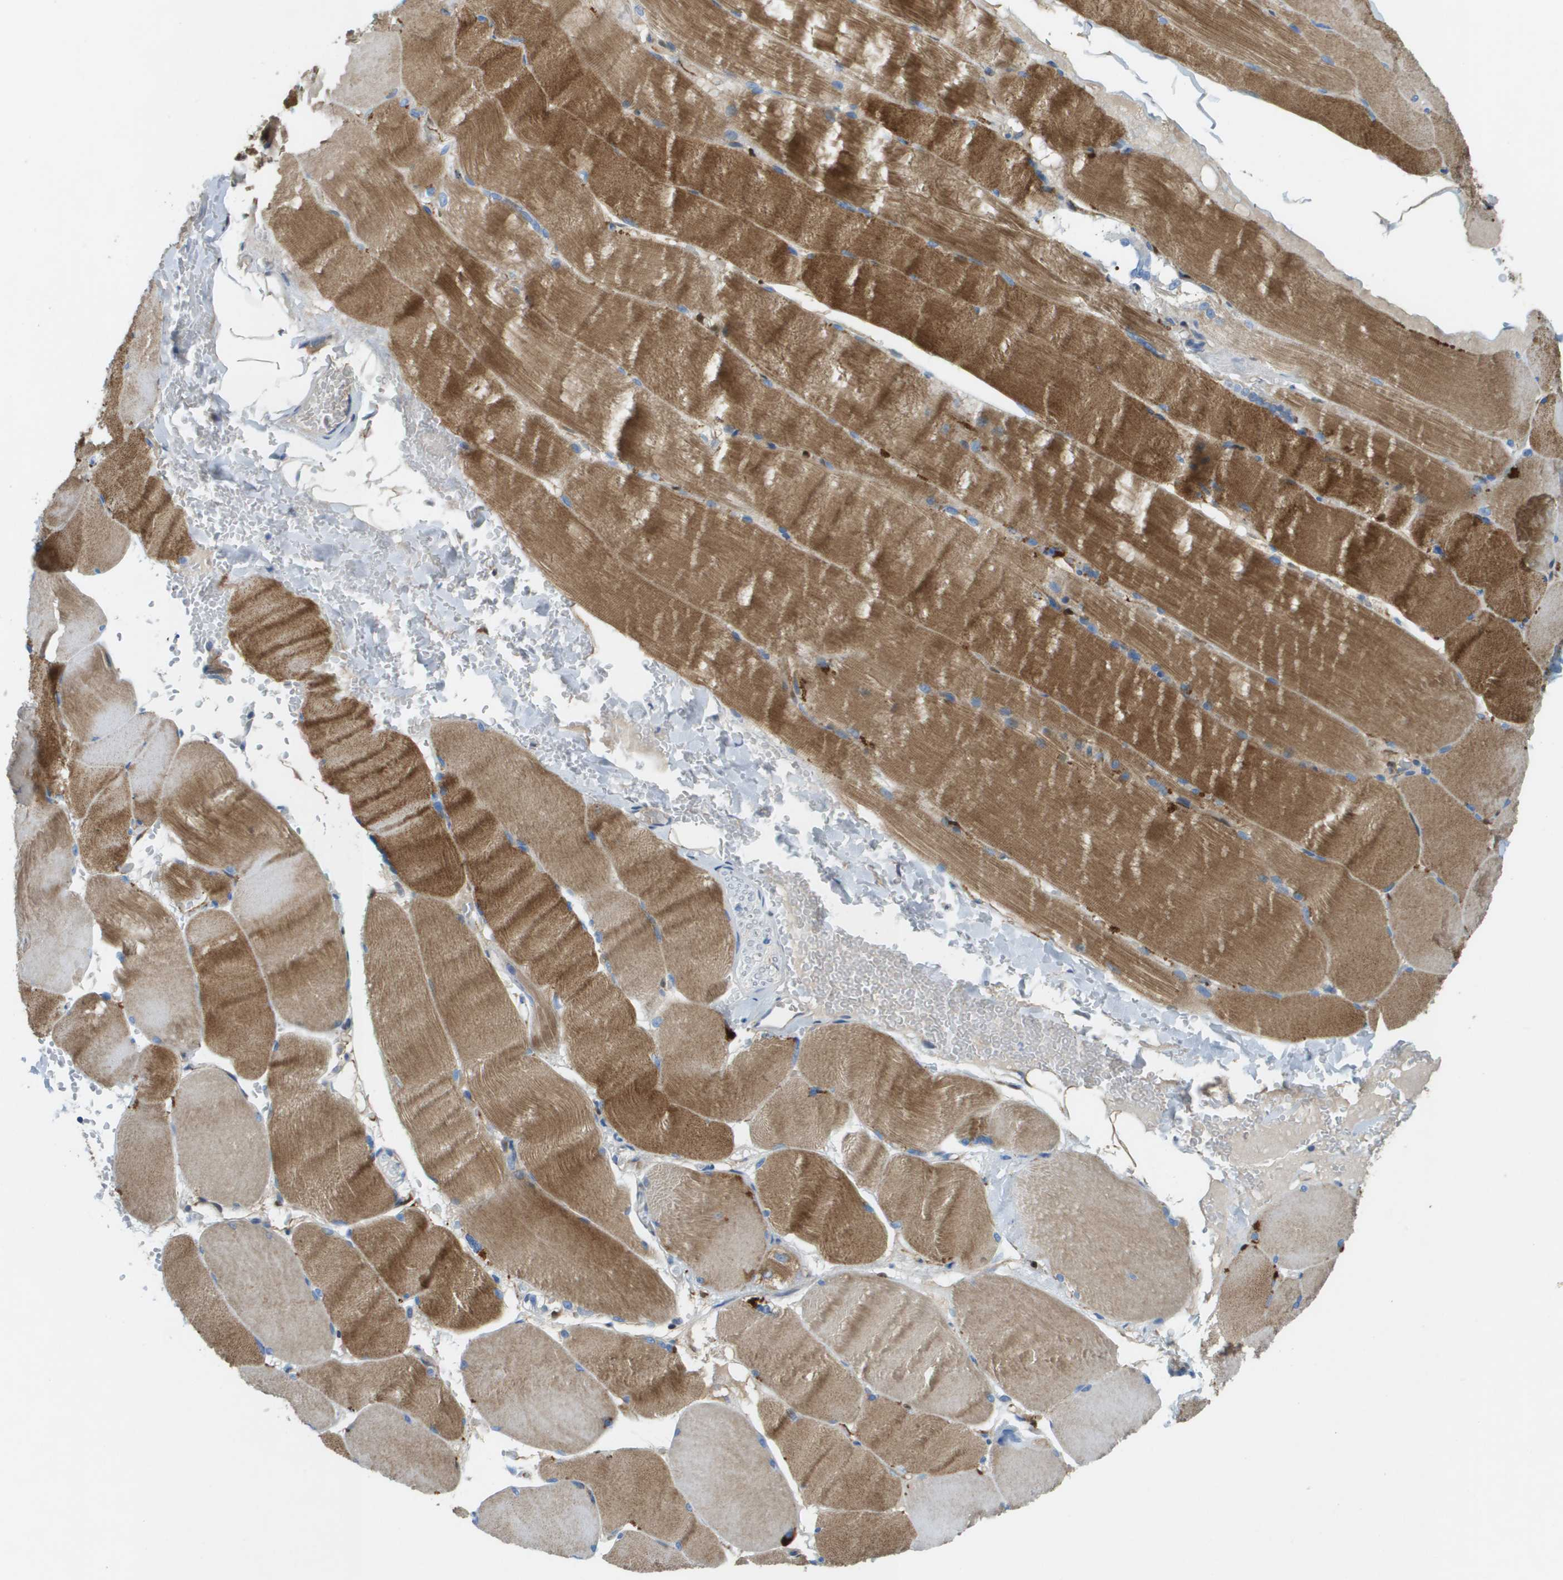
{"staining": {"intensity": "strong", "quantity": ">75%", "location": "cytoplasmic/membranous"}, "tissue": "skeletal muscle", "cell_type": "Myocytes", "image_type": "normal", "snomed": [{"axis": "morphology", "description": "Normal tissue, NOS"}, {"axis": "topography", "description": "Skin"}, {"axis": "topography", "description": "Skeletal muscle"}], "caption": "IHC (DAB) staining of benign human skeletal muscle demonstrates strong cytoplasmic/membranous protein positivity in approximately >75% of myocytes.", "gene": "CYGB", "patient": {"sex": "male", "age": 83}}